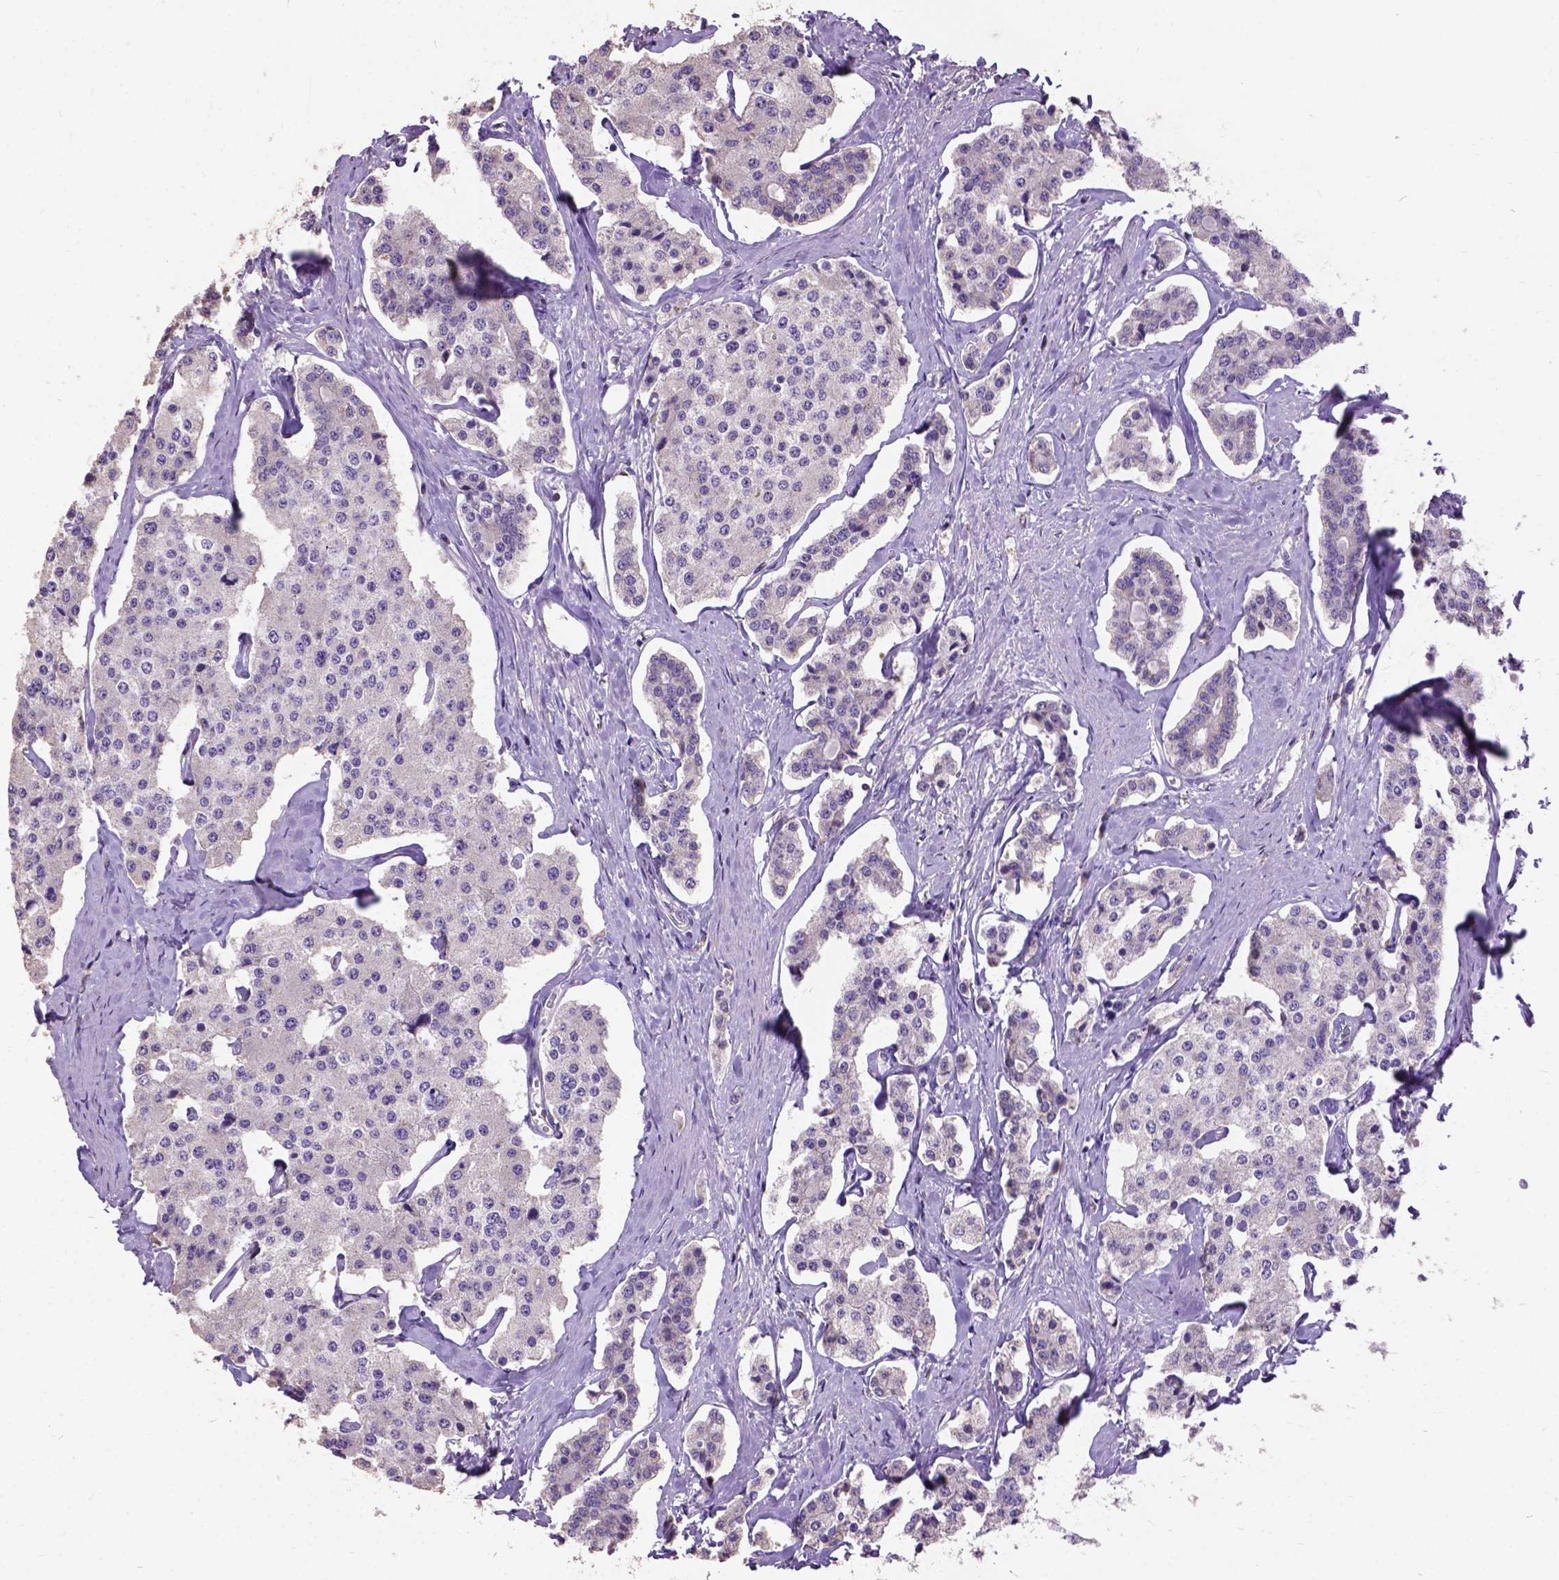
{"staining": {"intensity": "negative", "quantity": "none", "location": "none"}, "tissue": "carcinoid", "cell_type": "Tumor cells", "image_type": "cancer", "snomed": [{"axis": "morphology", "description": "Carcinoid, malignant, NOS"}, {"axis": "topography", "description": "Small intestine"}], "caption": "Carcinoid was stained to show a protein in brown. There is no significant positivity in tumor cells. (DAB immunohistochemistry, high magnification).", "gene": "DQX1", "patient": {"sex": "female", "age": 65}}